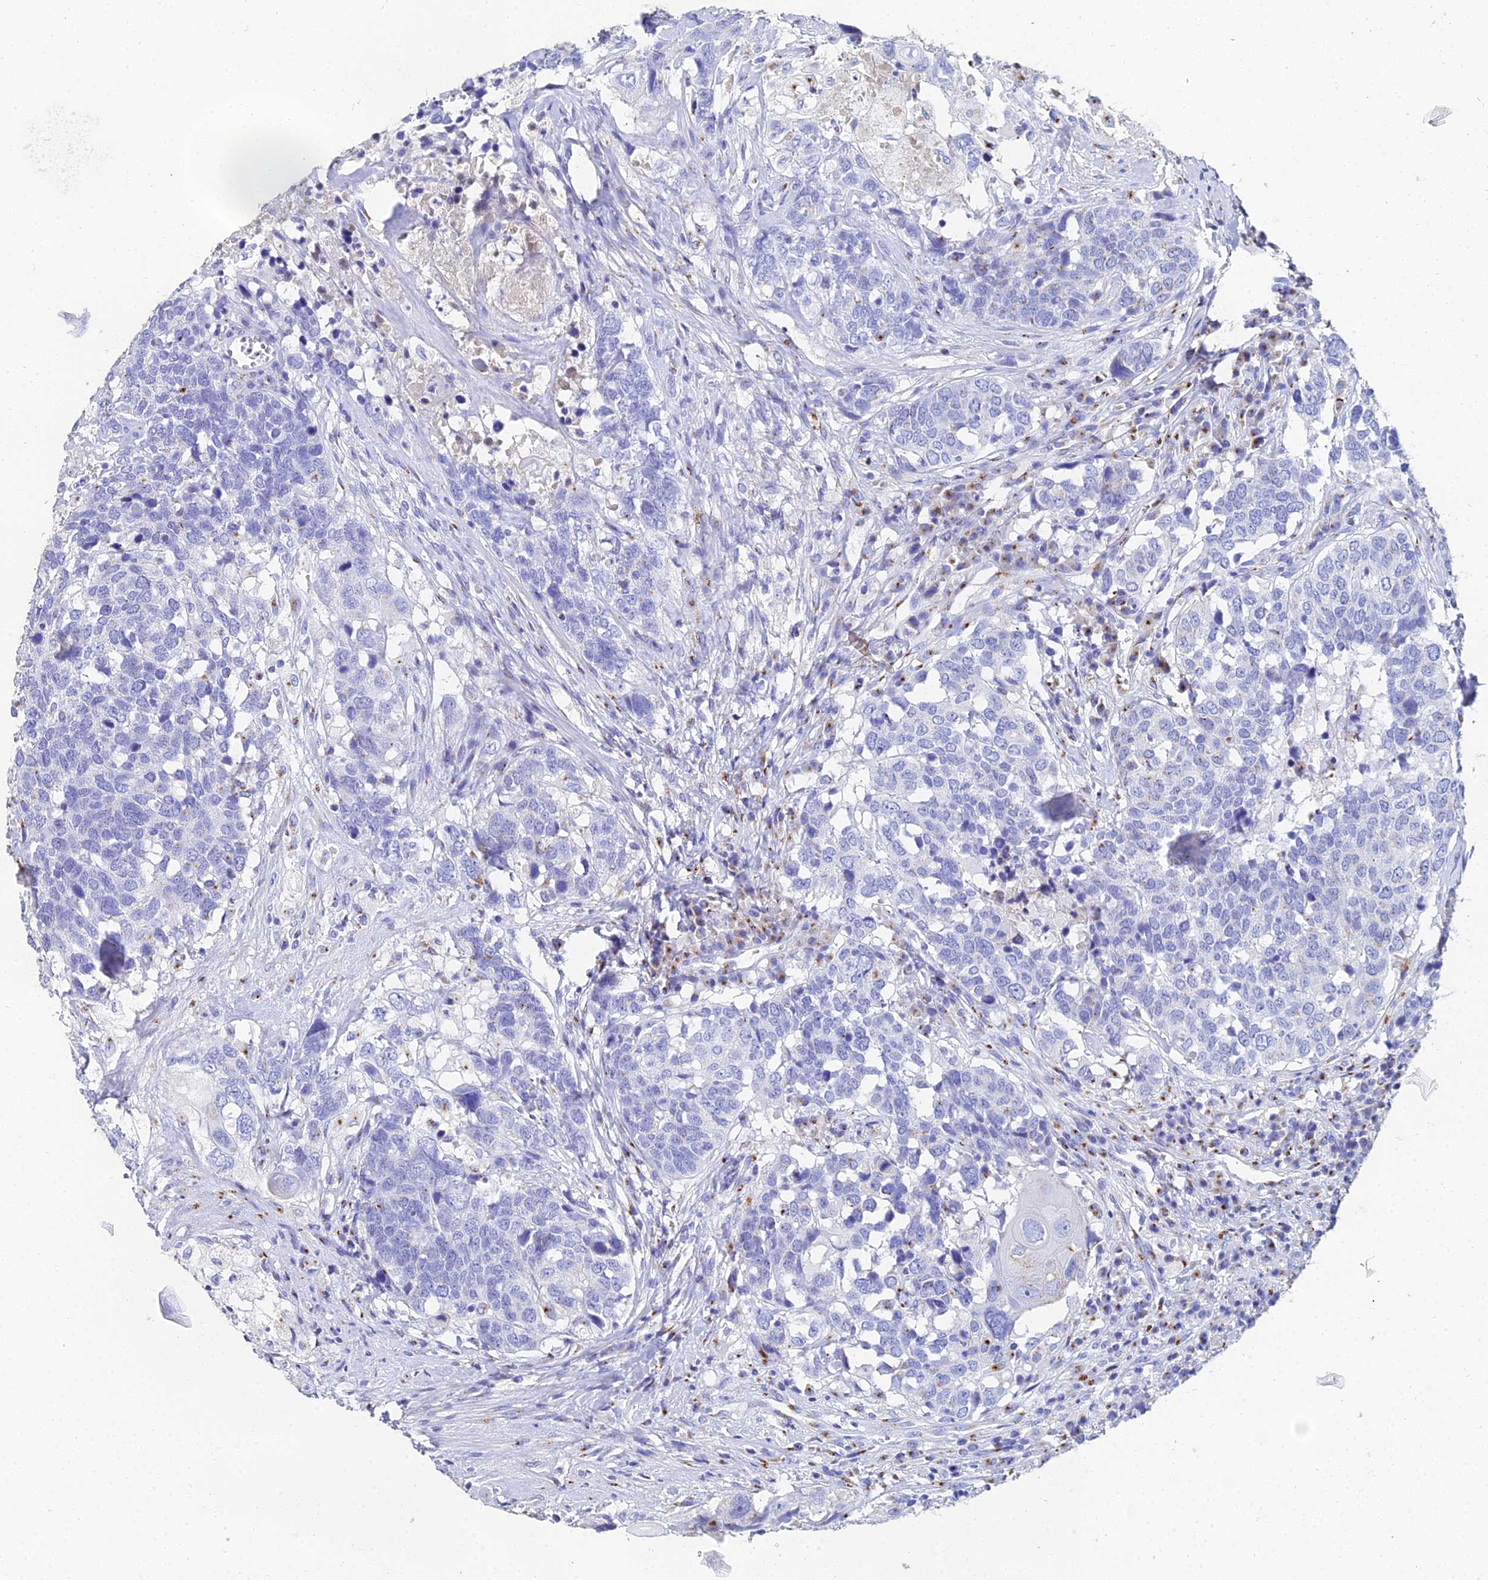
{"staining": {"intensity": "negative", "quantity": "none", "location": "none"}, "tissue": "head and neck cancer", "cell_type": "Tumor cells", "image_type": "cancer", "snomed": [{"axis": "morphology", "description": "Squamous cell carcinoma, NOS"}, {"axis": "topography", "description": "Head-Neck"}], "caption": "Tumor cells are negative for brown protein staining in head and neck cancer.", "gene": "ENSG00000268674", "patient": {"sex": "male", "age": 66}}